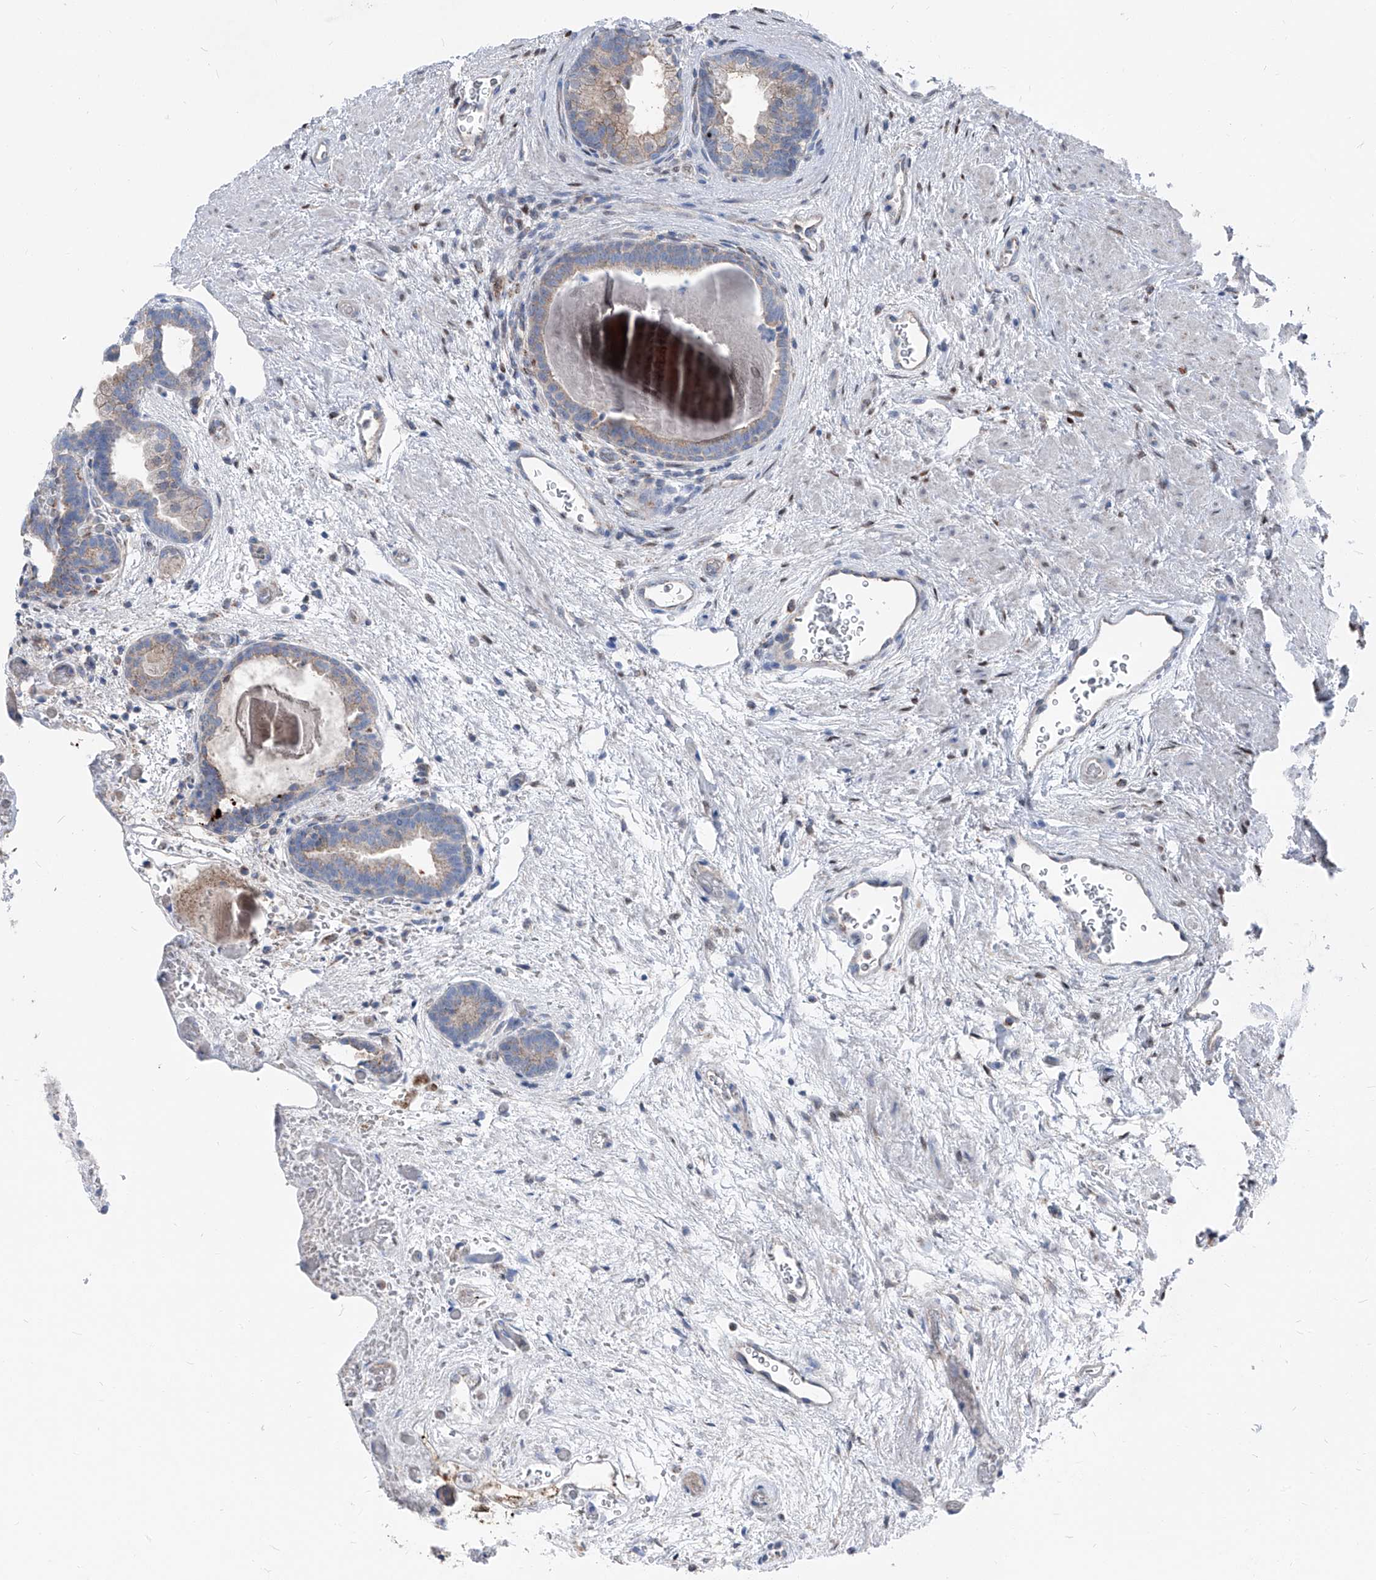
{"staining": {"intensity": "moderate", "quantity": "<25%", "location": "cytoplasmic/membranous"}, "tissue": "prostate", "cell_type": "Glandular cells", "image_type": "normal", "snomed": [{"axis": "morphology", "description": "Normal tissue, NOS"}, {"axis": "topography", "description": "Prostate"}], "caption": "IHC histopathology image of normal prostate: human prostate stained using IHC reveals low levels of moderate protein expression localized specifically in the cytoplasmic/membranous of glandular cells, appearing as a cytoplasmic/membranous brown color.", "gene": "AGPS", "patient": {"sex": "male", "age": 48}}